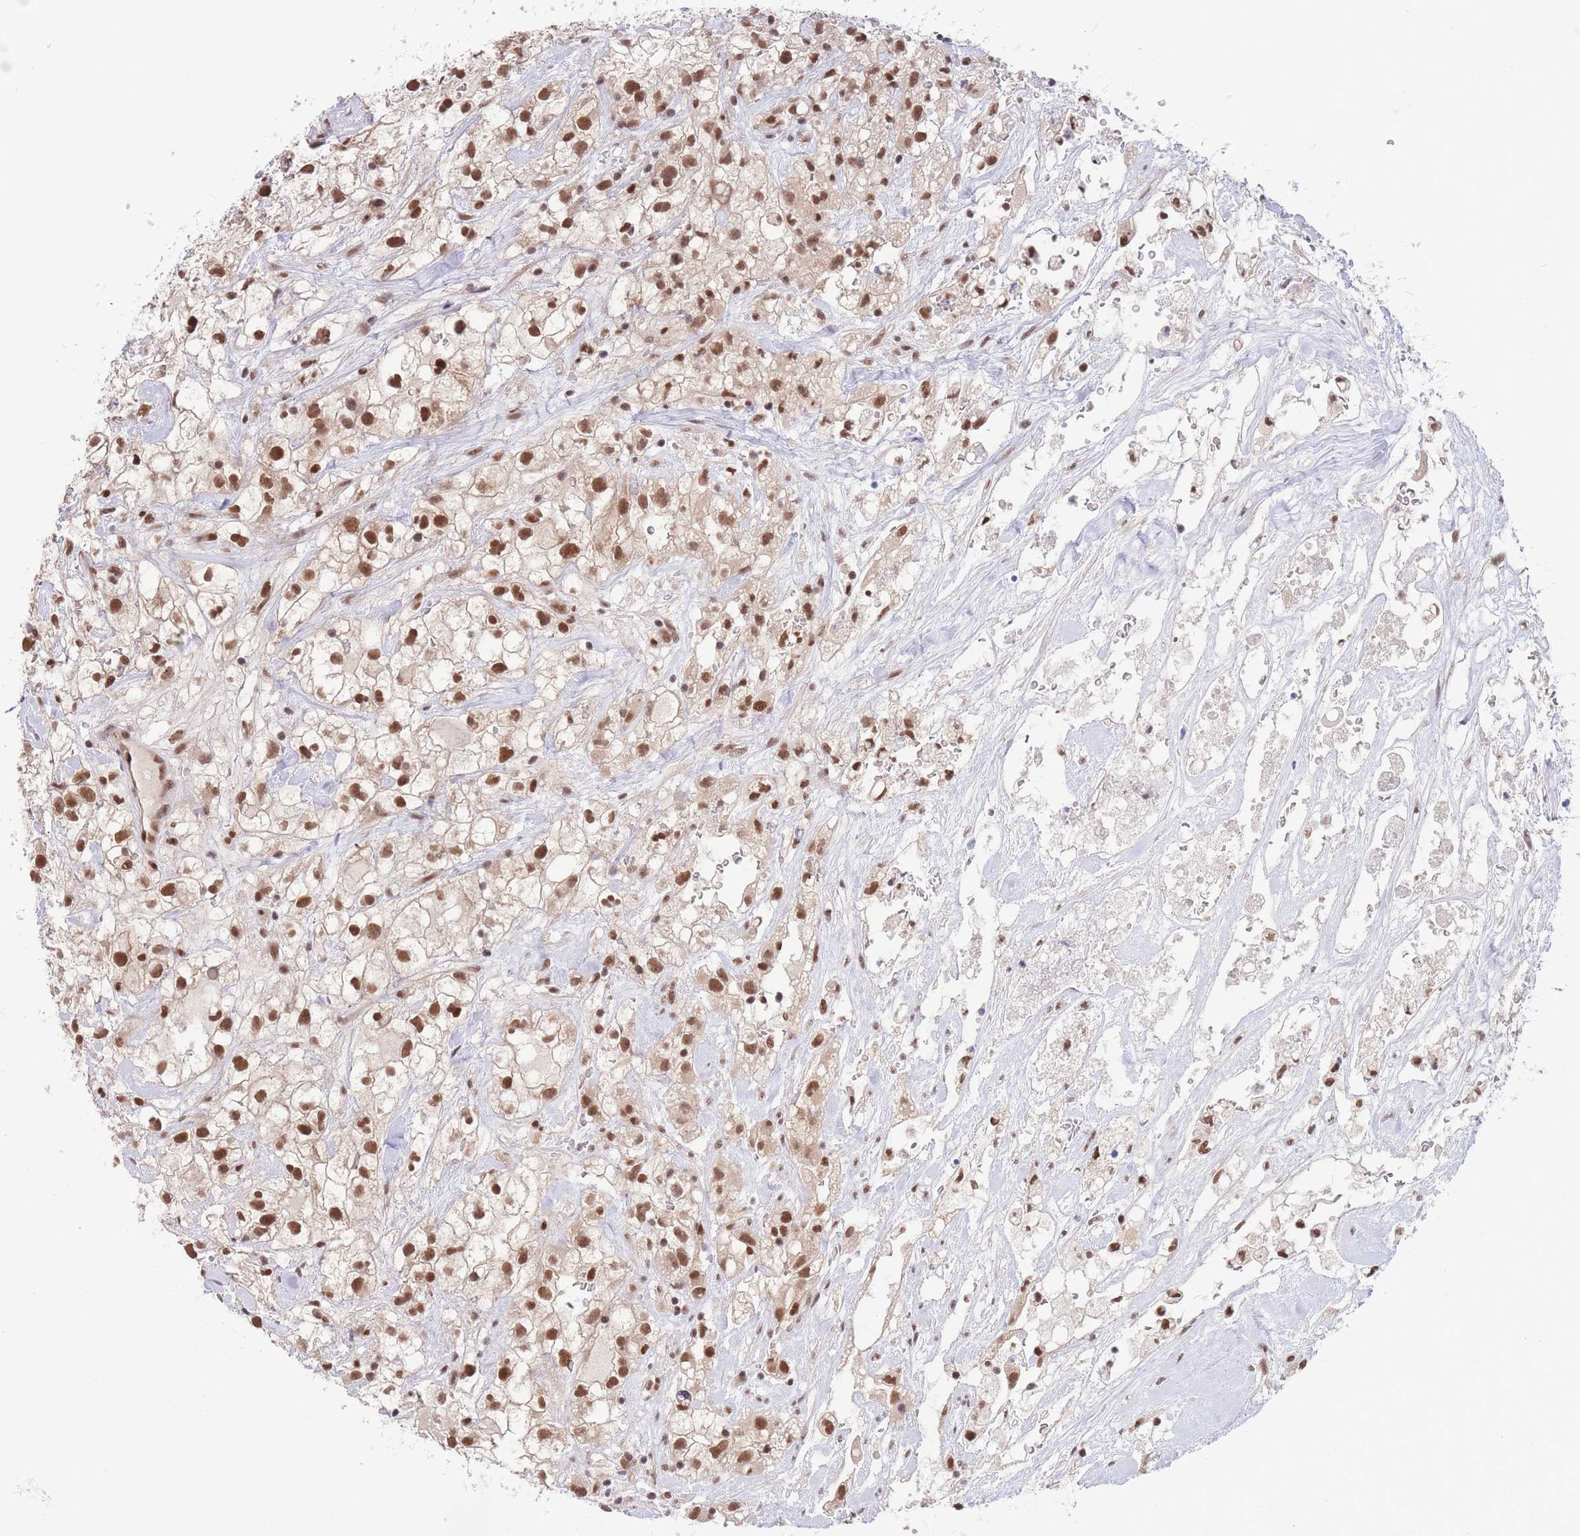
{"staining": {"intensity": "strong", "quantity": ">75%", "location": "nuclear"}, "tissue": "renal cancer", "cell_type": "Tumor cells", "image_type": "cancer", "snomed": [{"axis": "morphology", "description": "Adenocarcinoma, NOS"}, {"axis": "topography", "description": "Kidney"}], "caption": "Protein staining displays strong nuclear staining in approximately >75% of tumor cells in renal cancer.", "gene": "SMAD9", "patient": {"sex": "male", "age": 59}}